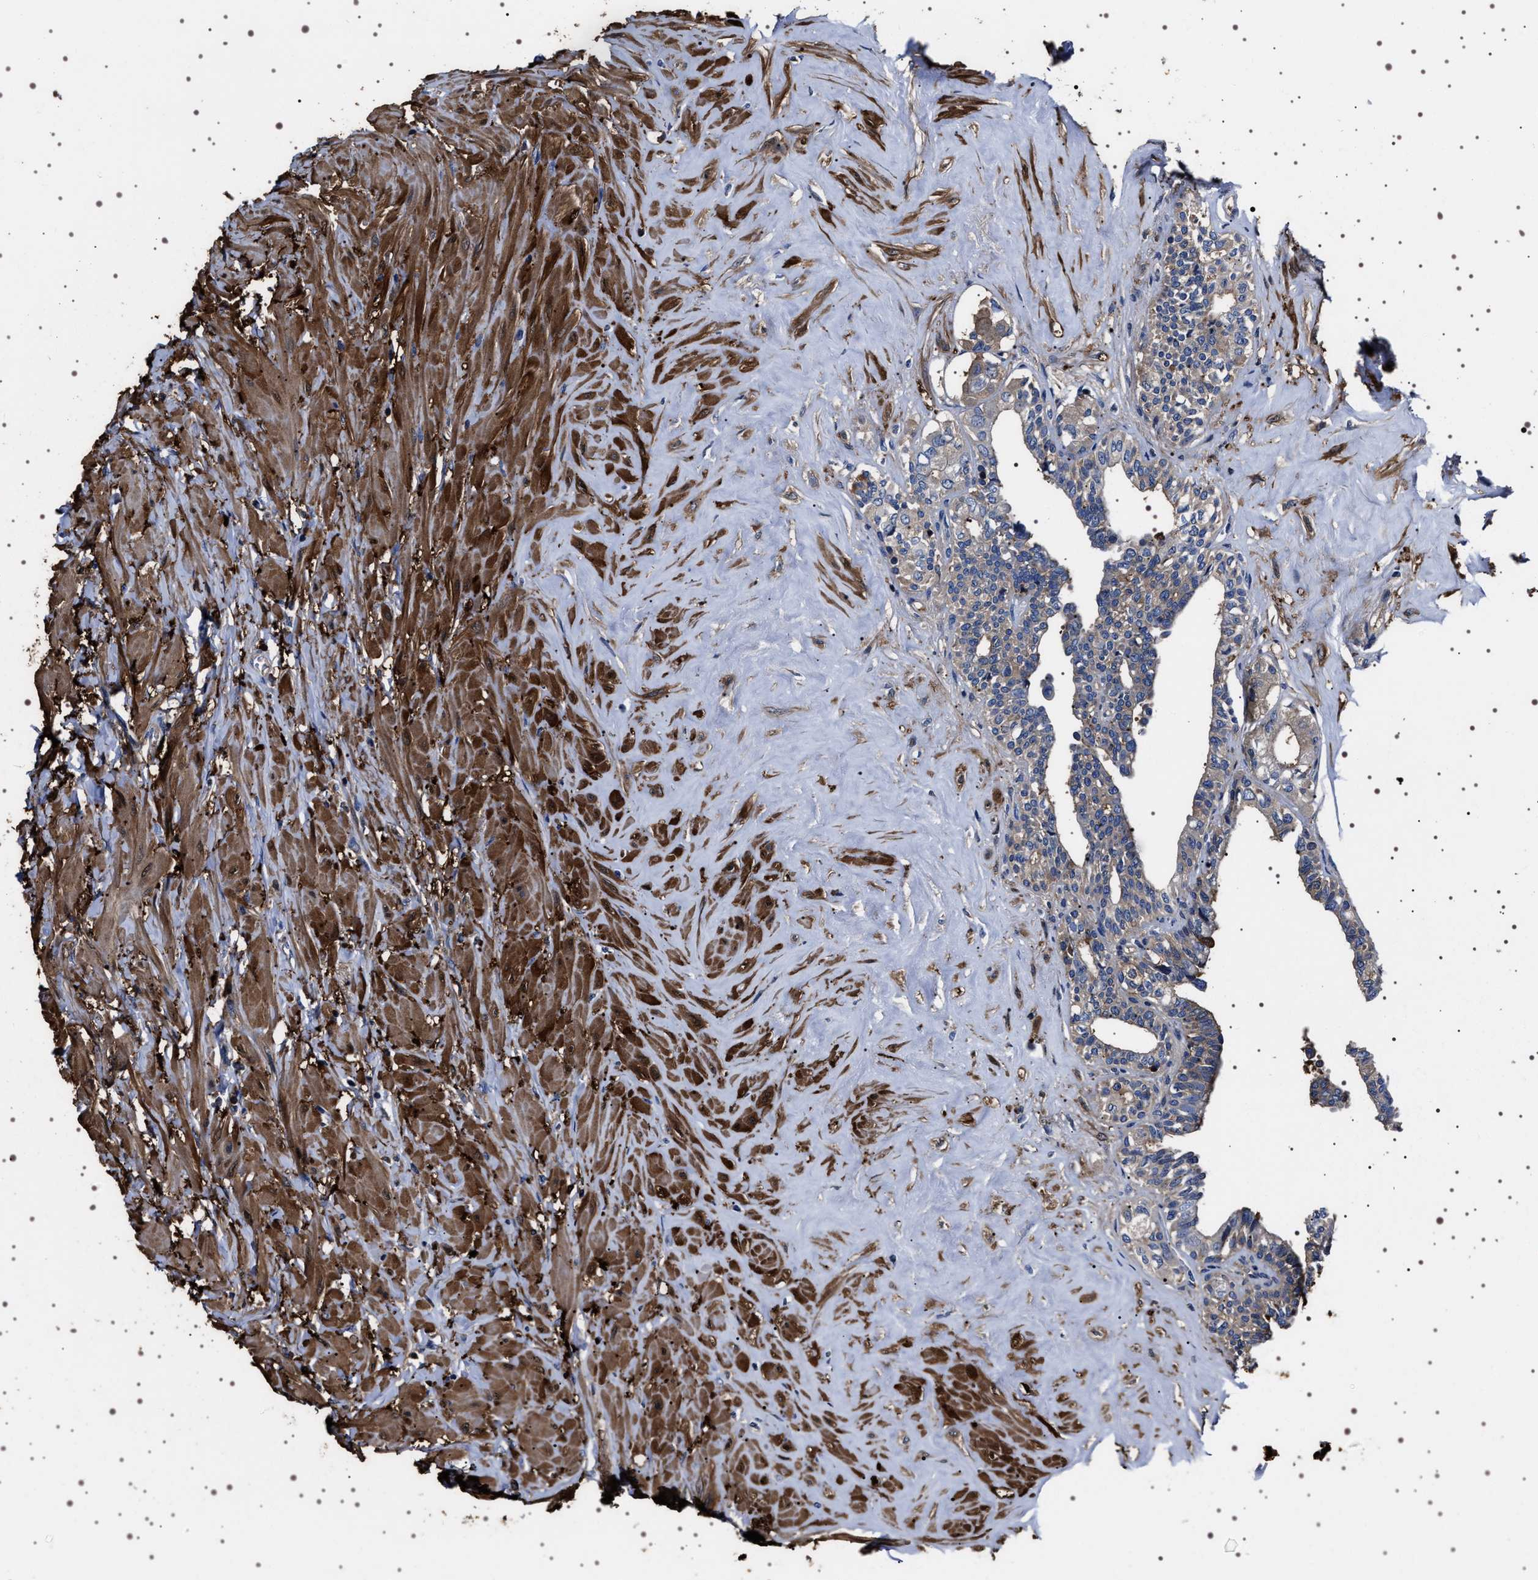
{"staining": {"intensity": "weak", "quantity": "<25%", "location": "cytoplasmic/membranous"}, "tissue": "seminal vesicle", "cell_type": "Glandular cells", "image_type": "normal", "snomed": [{"axis": "morphology", "description": "Normal tissue, NOS"}, {"axis": "topography", "description": "Seminal veicle"}], "caption": "This is a image of immunohistochemistry staining of normal seminal vesicle, which shows no positivity in glandular cells. (DAB IHC, high magnification).", "gene": "WDR1", "patient": {"sex": "male", "age": 63}}